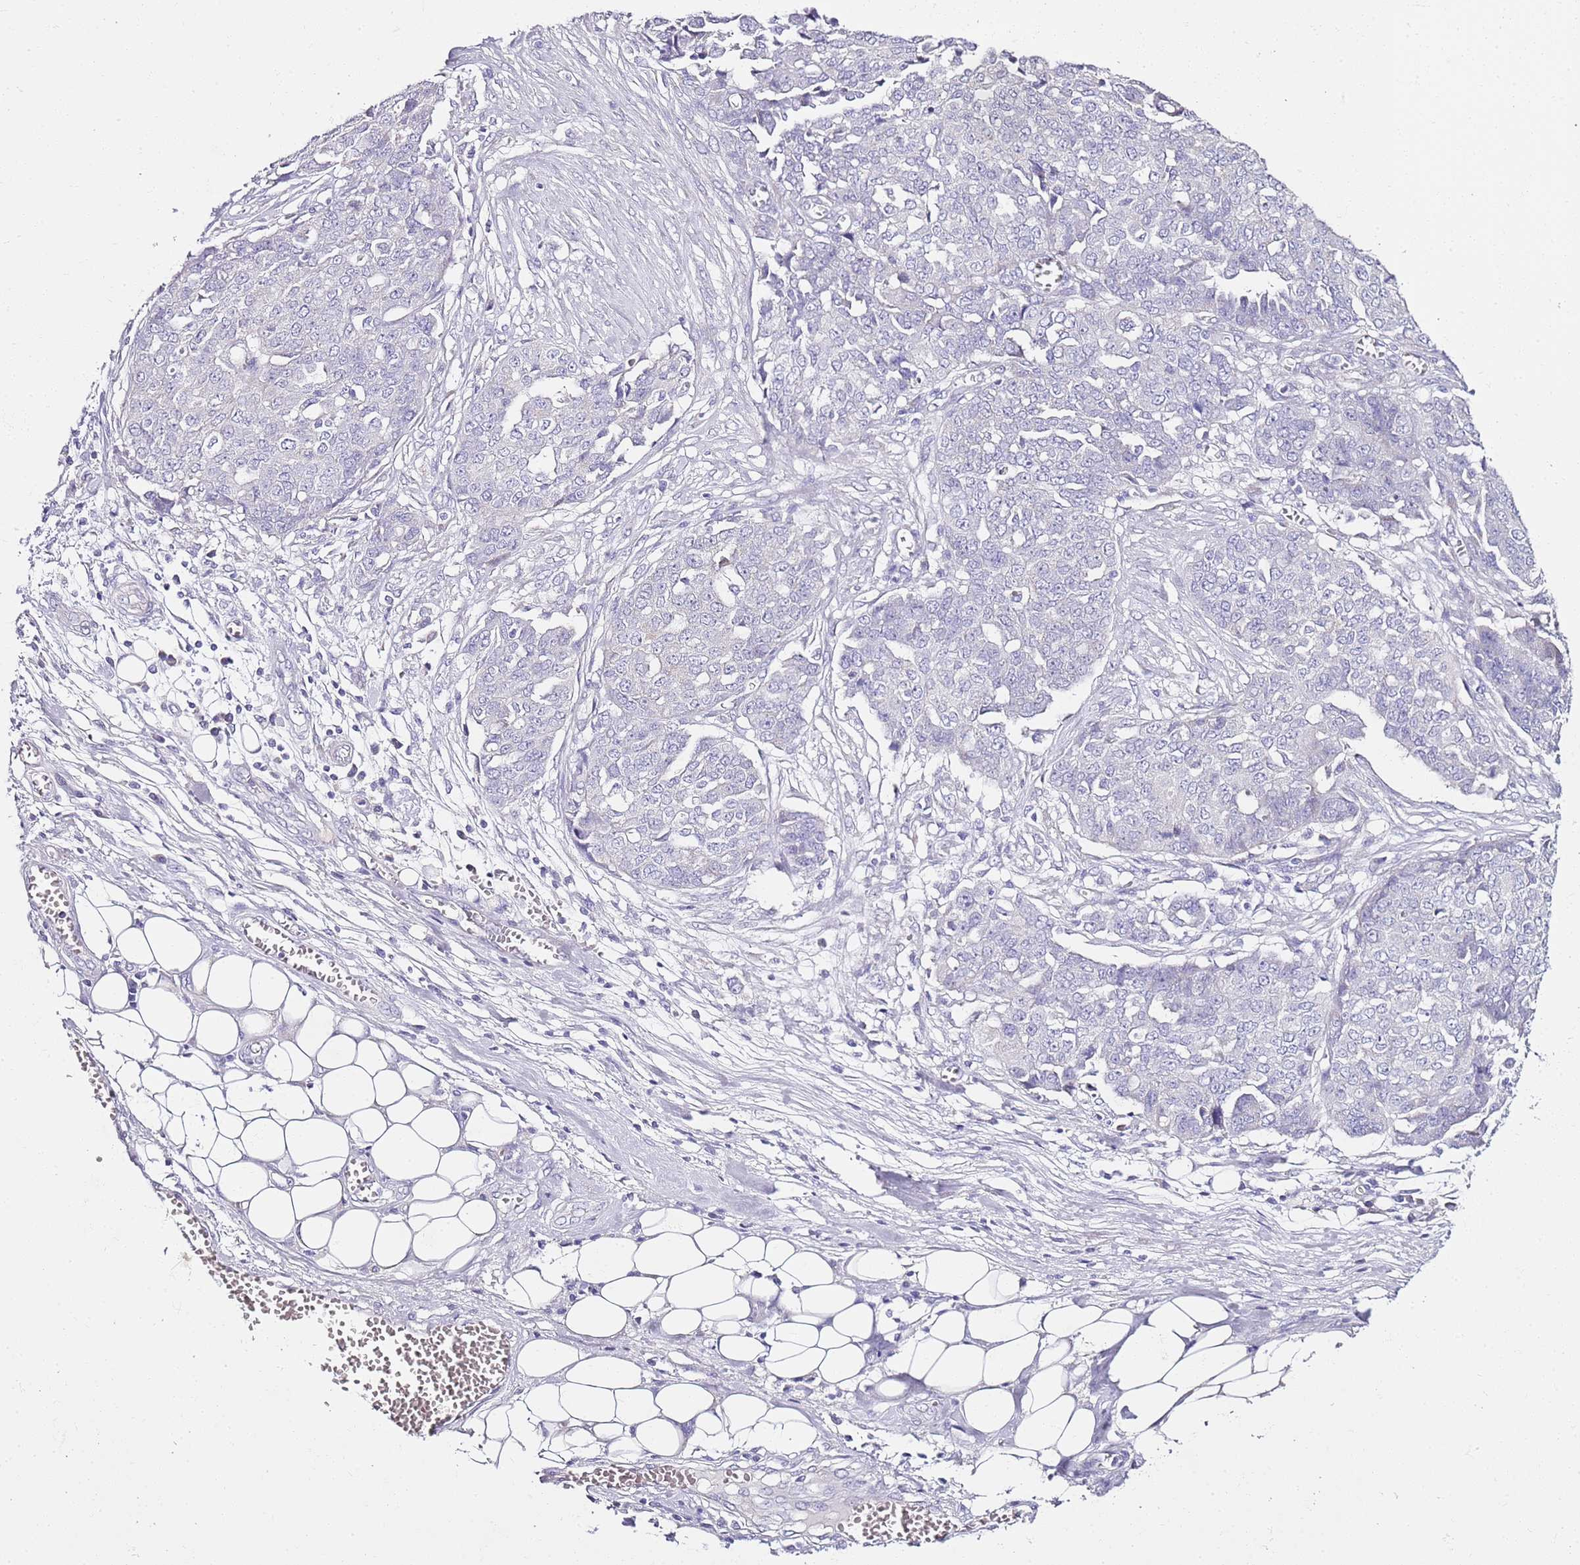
{"staining": {"intensity": "negative", "quantity": "none", "location": "none"}, "tissue": "ovarian cancer", "cell_type": "Tumor cells", "image_type": "cancer", "snomed": [{"axis": "morphology", "description": "Cystadenocarcinoma, serous, NOS"}, {"axis": "topography", "description": "Soft tissue"}, {"axis": "topography", "description": "Ovary"}], "caption": "IHC of human ovarian serous cystadenocarcinoma reveals no staining in tumor cells.", "gene": "MYBPC3", "patient": {"sex": "female", "age": 57}}